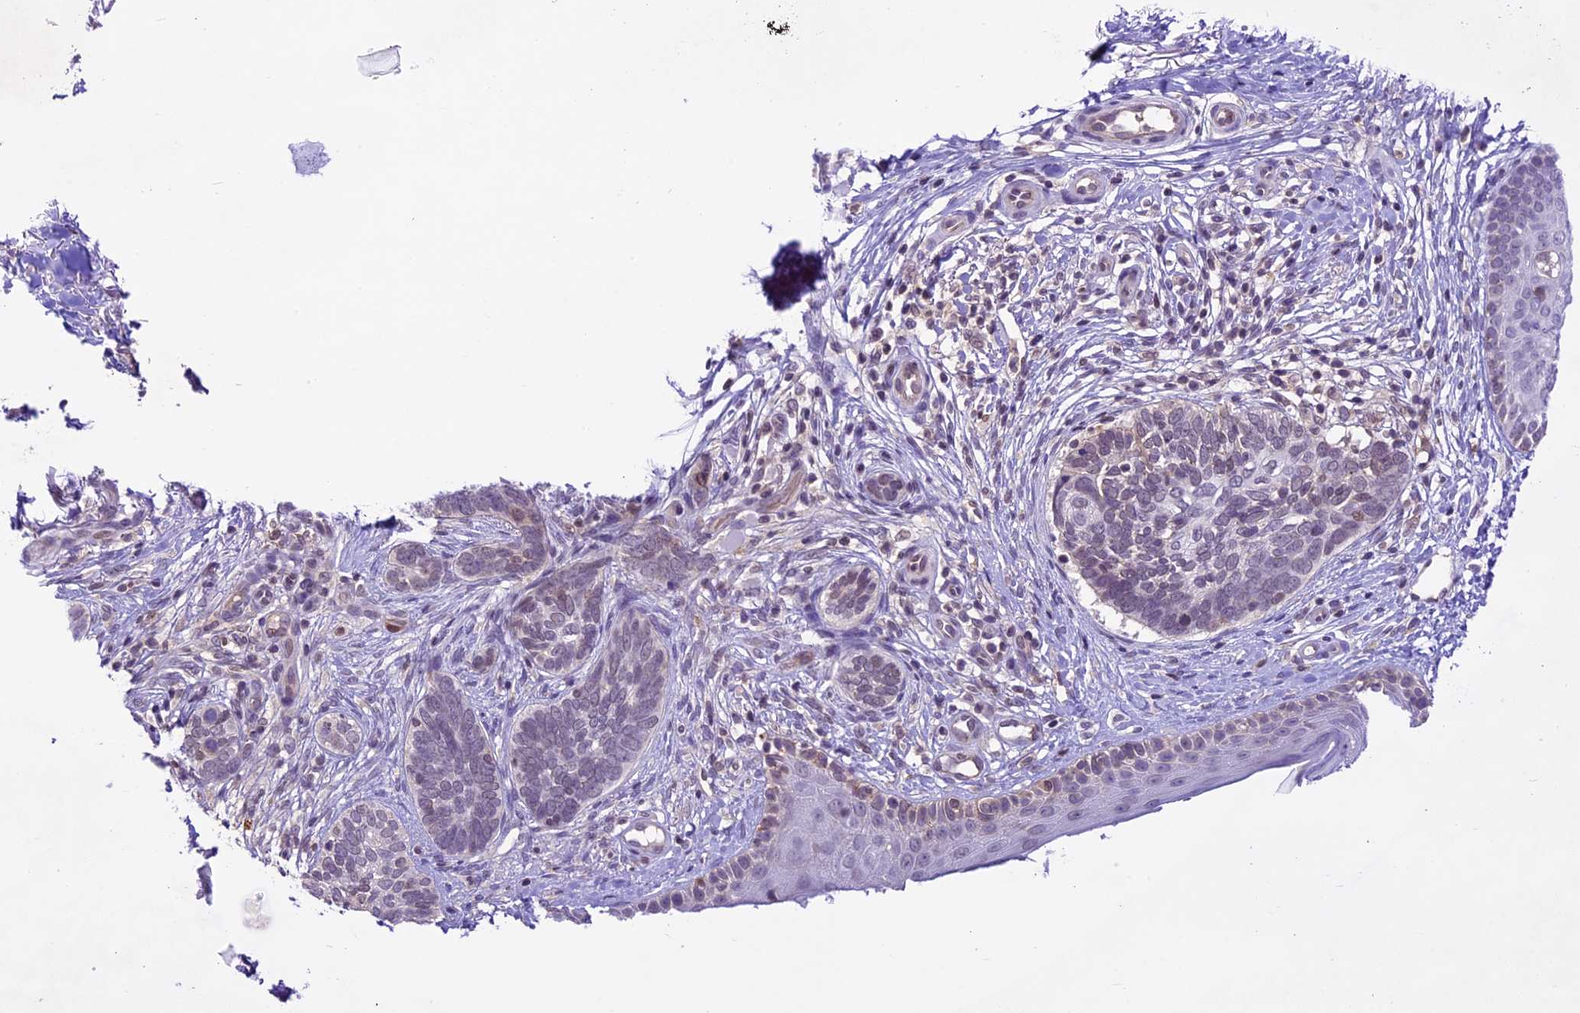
{"staining": {"intensity": "negative", "quantity": "none", "location": "none"}, "tissue": "skin cancer", "cell_type": "Tumor cells", "image_type": "cancer", "snomed": [{"axis": "morphology", "description": "Normal tissue, NOS"}, {"axis": "morphology", "description": "Basal cell carcinoma"}, {"axis": "topography", "description": "Skin"}], "caption": "DAB immunohistochemical staining of human basal cell carcinoma (skin) reveals no significant staining in tumor cells.", "gene": "SHKBP1", "patient": {"sex": "female", "age": 67}}